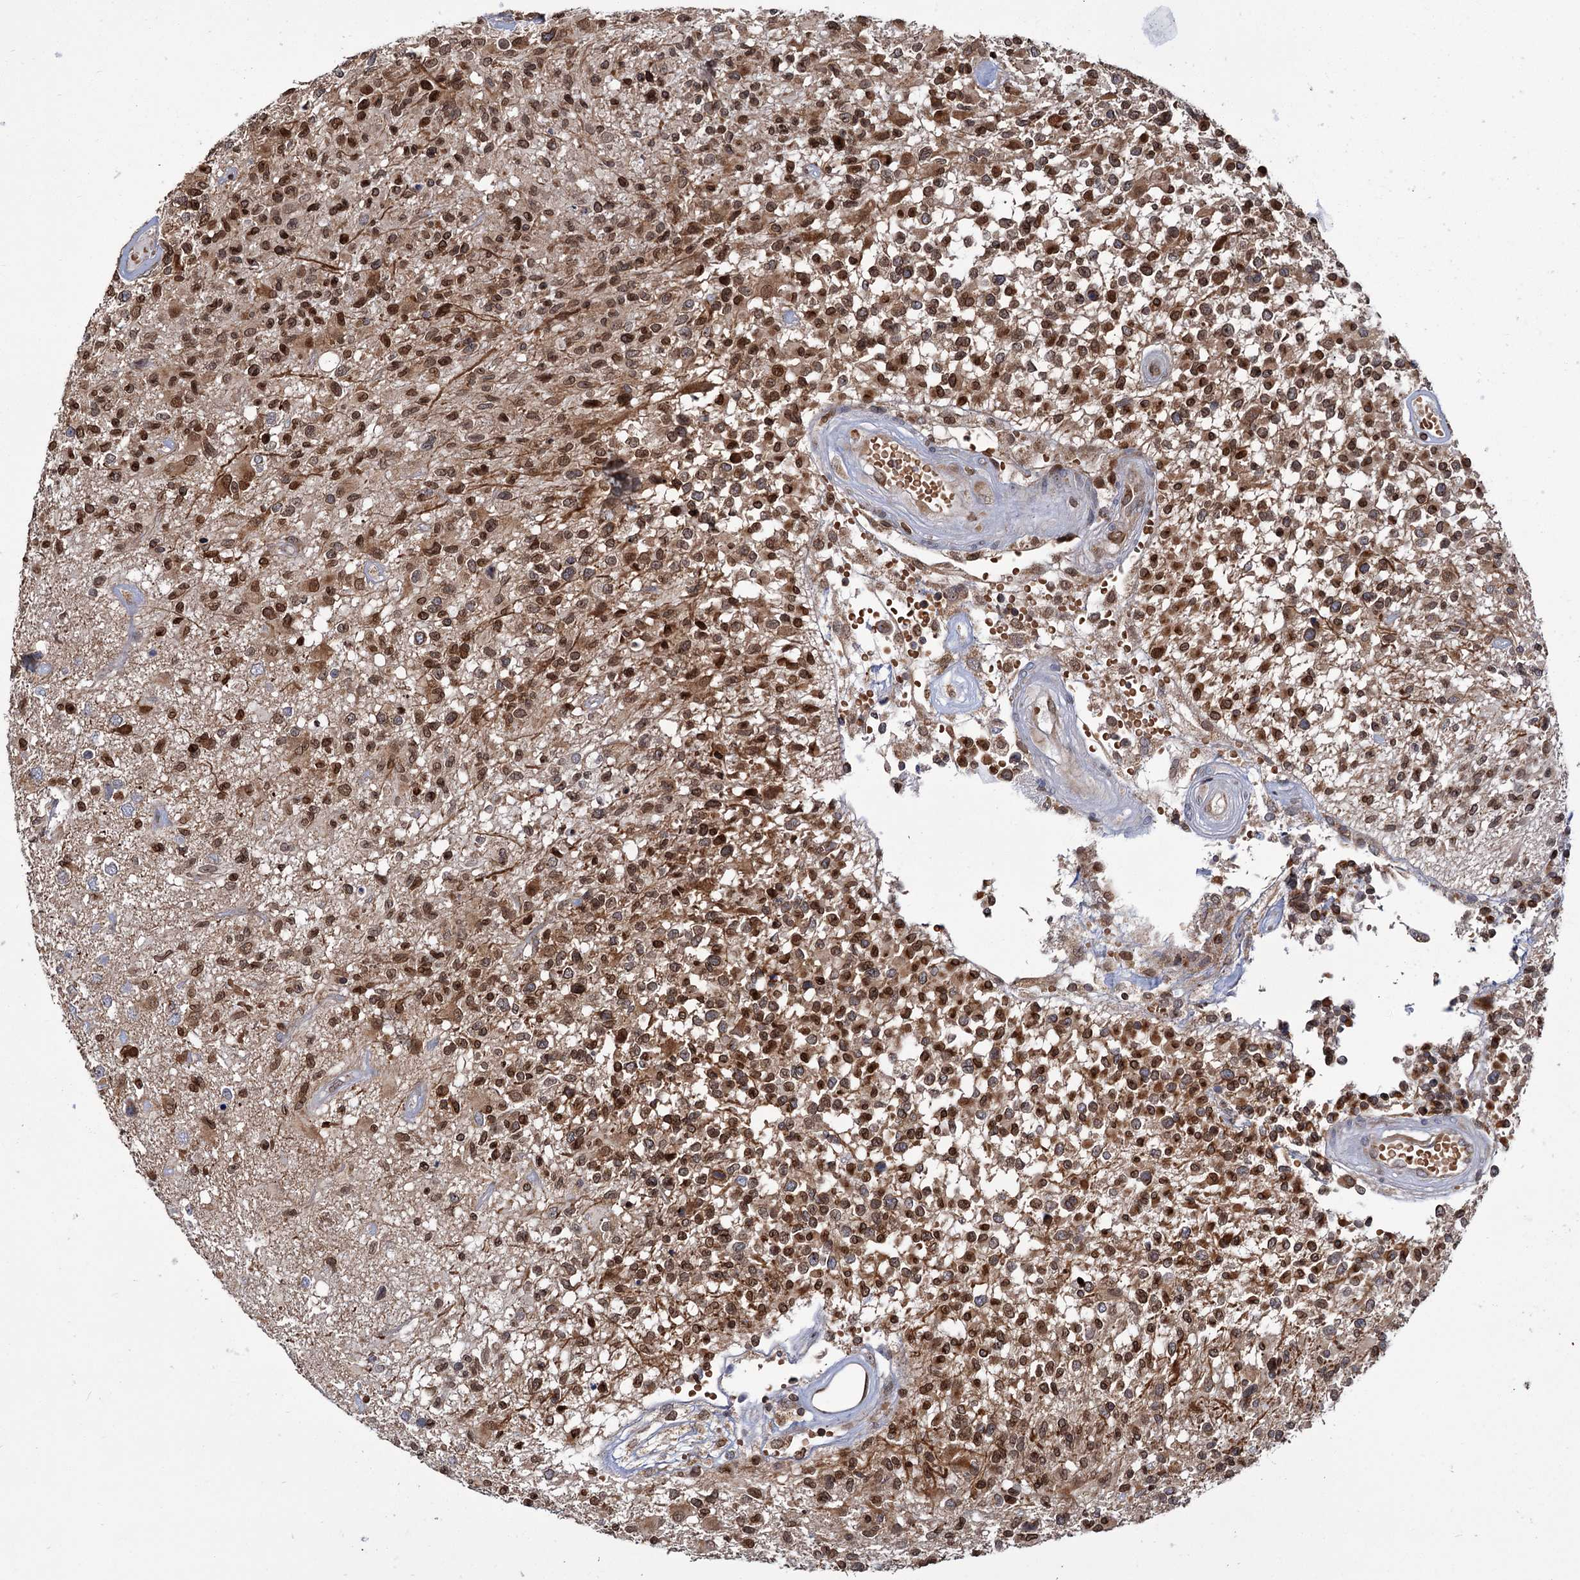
{"staining": {"intensity": "moderate", "quantity": ">75%", "location": "cytoplasmic/membranous,nuclear"}, "tissue": "glioma", "cell_type": "Tumor cells", "image_type": "cancer", "snomed": [{"axis": "morphology", "description": "Glioma, malignant, High grade"}, {"axis": "morphology", "description": "Glioblastoma, NOS"}, {"axis": "topography", "description": "Brain"}], "caption": "High-magnification brightfield microscopy of glioblastoma stained with DAB (3,3'-diaminobenzidine) (brown) and counterstained with hematoxylin (blue). tumor cells exhibit moderate cytoplasmic/membranous and nuclear positivity is present in about>75% of cells.", "gene": "CFAP46", "patient": {"sex": "male", "age": 60}}